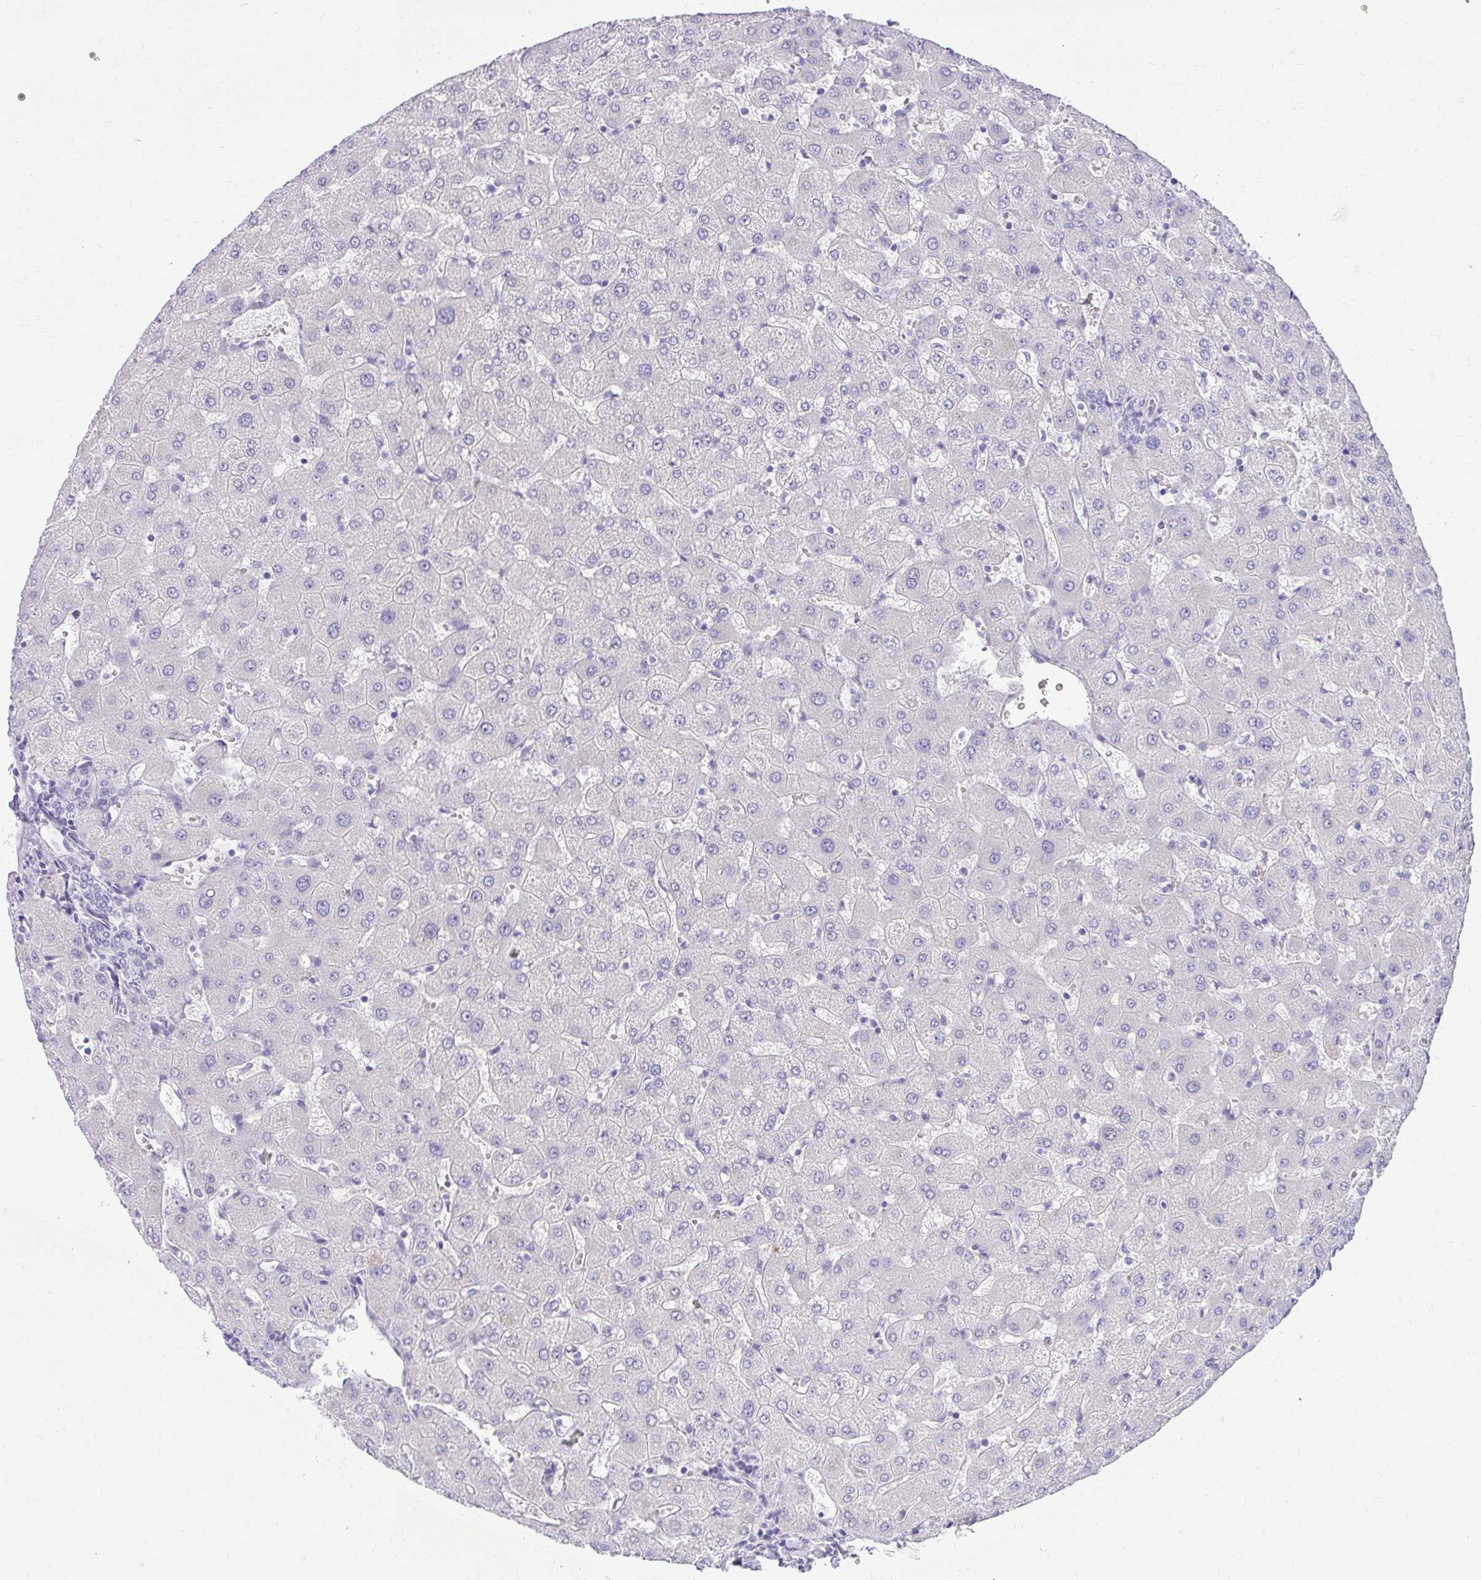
{"staining": {"intensity": "negative", "quantity": "none", "location": "none"}, "tissue": "liver", "cell_type": "Cholangiocytes", "image_type": "normal", "snomed": [{"axis": "morphology", "description": "Normal tissue, NOS"}, {"axis": "topography", "description": "Liver"}], "caption": "Immunohistochemical staining of unremarkable liver demonstrates no significant expression in cholangiocytes. (DAB (3,3'-diaminobenzidine) IHC, high magnification).", "gene": "PRAP1", "patient": {"sex": "female", "age": 63}}